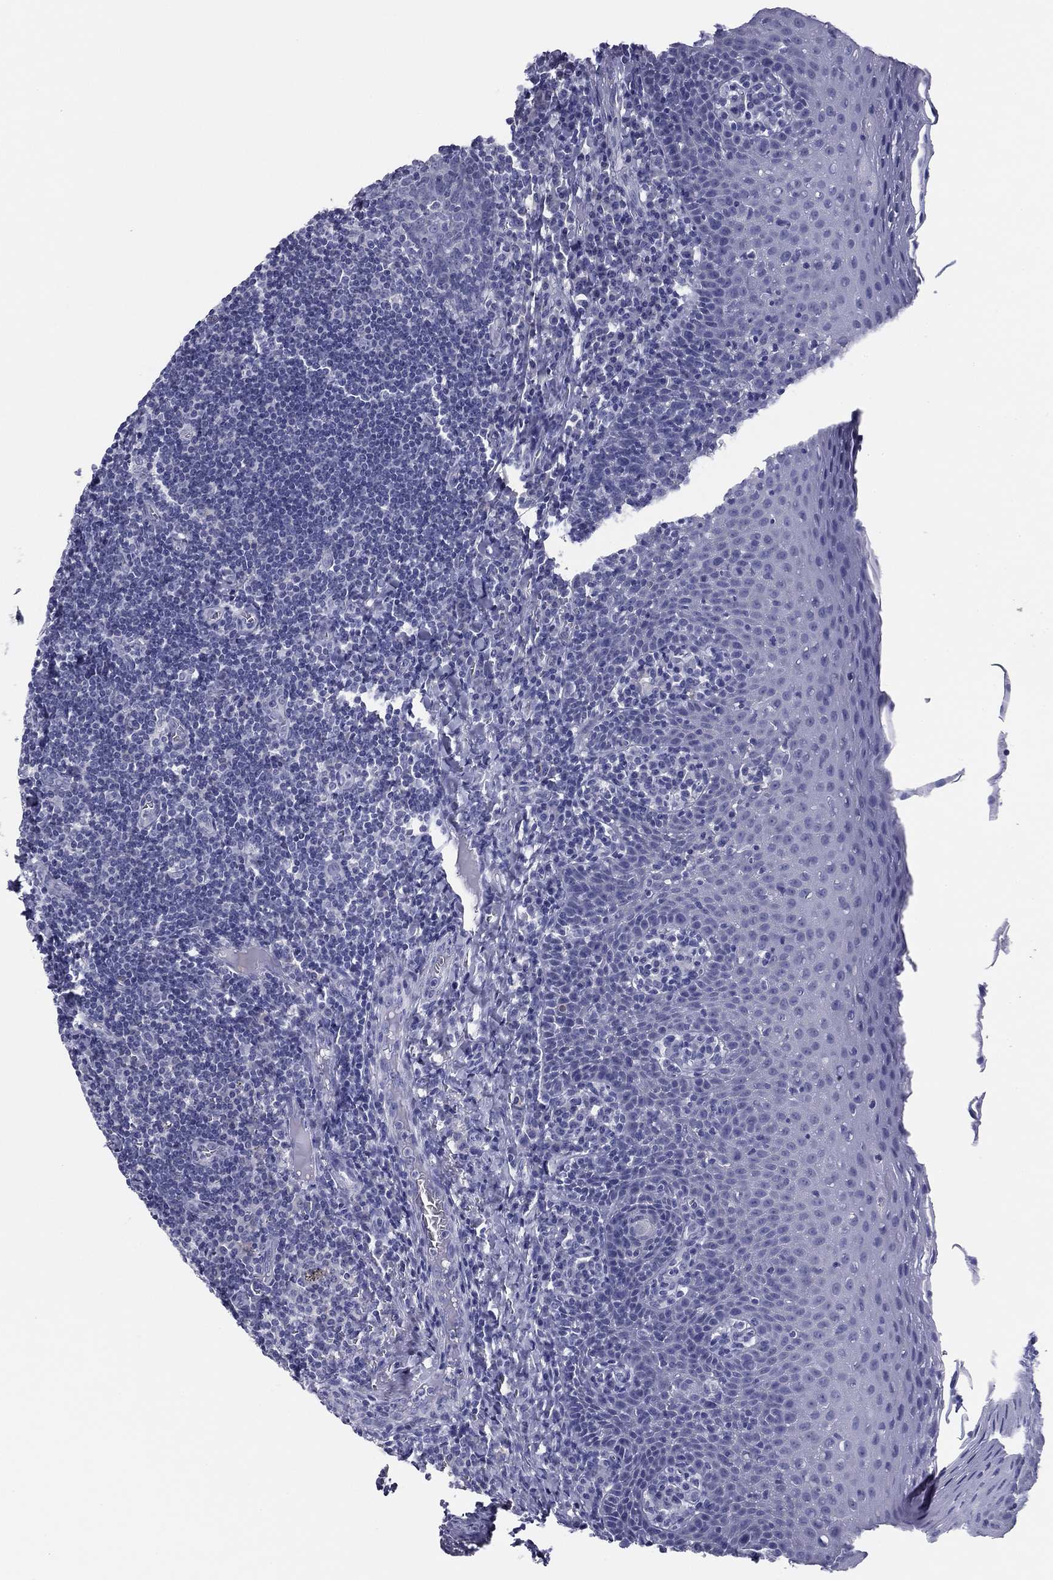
{"staining": {"intensity": "negative", "quantity": "none", "location": "none"}, "tissue": "tonsil", "cell_type": "Germinal center cells", "image_type": "normal", "snomed": [{"axis": "morphology", "description": "Normal tissue, NOS"}, {"axis": "morphology", "description": "Inflammation, NOS"}, {"axis": "topography", "description": "Tonsil"}], "caption": "Germinal center cells show no significant positivity in normal tonsil. Nuclei are stained in blue.", "gene": "ABCC2", "patient": {"sex": "female", "age": 31}}